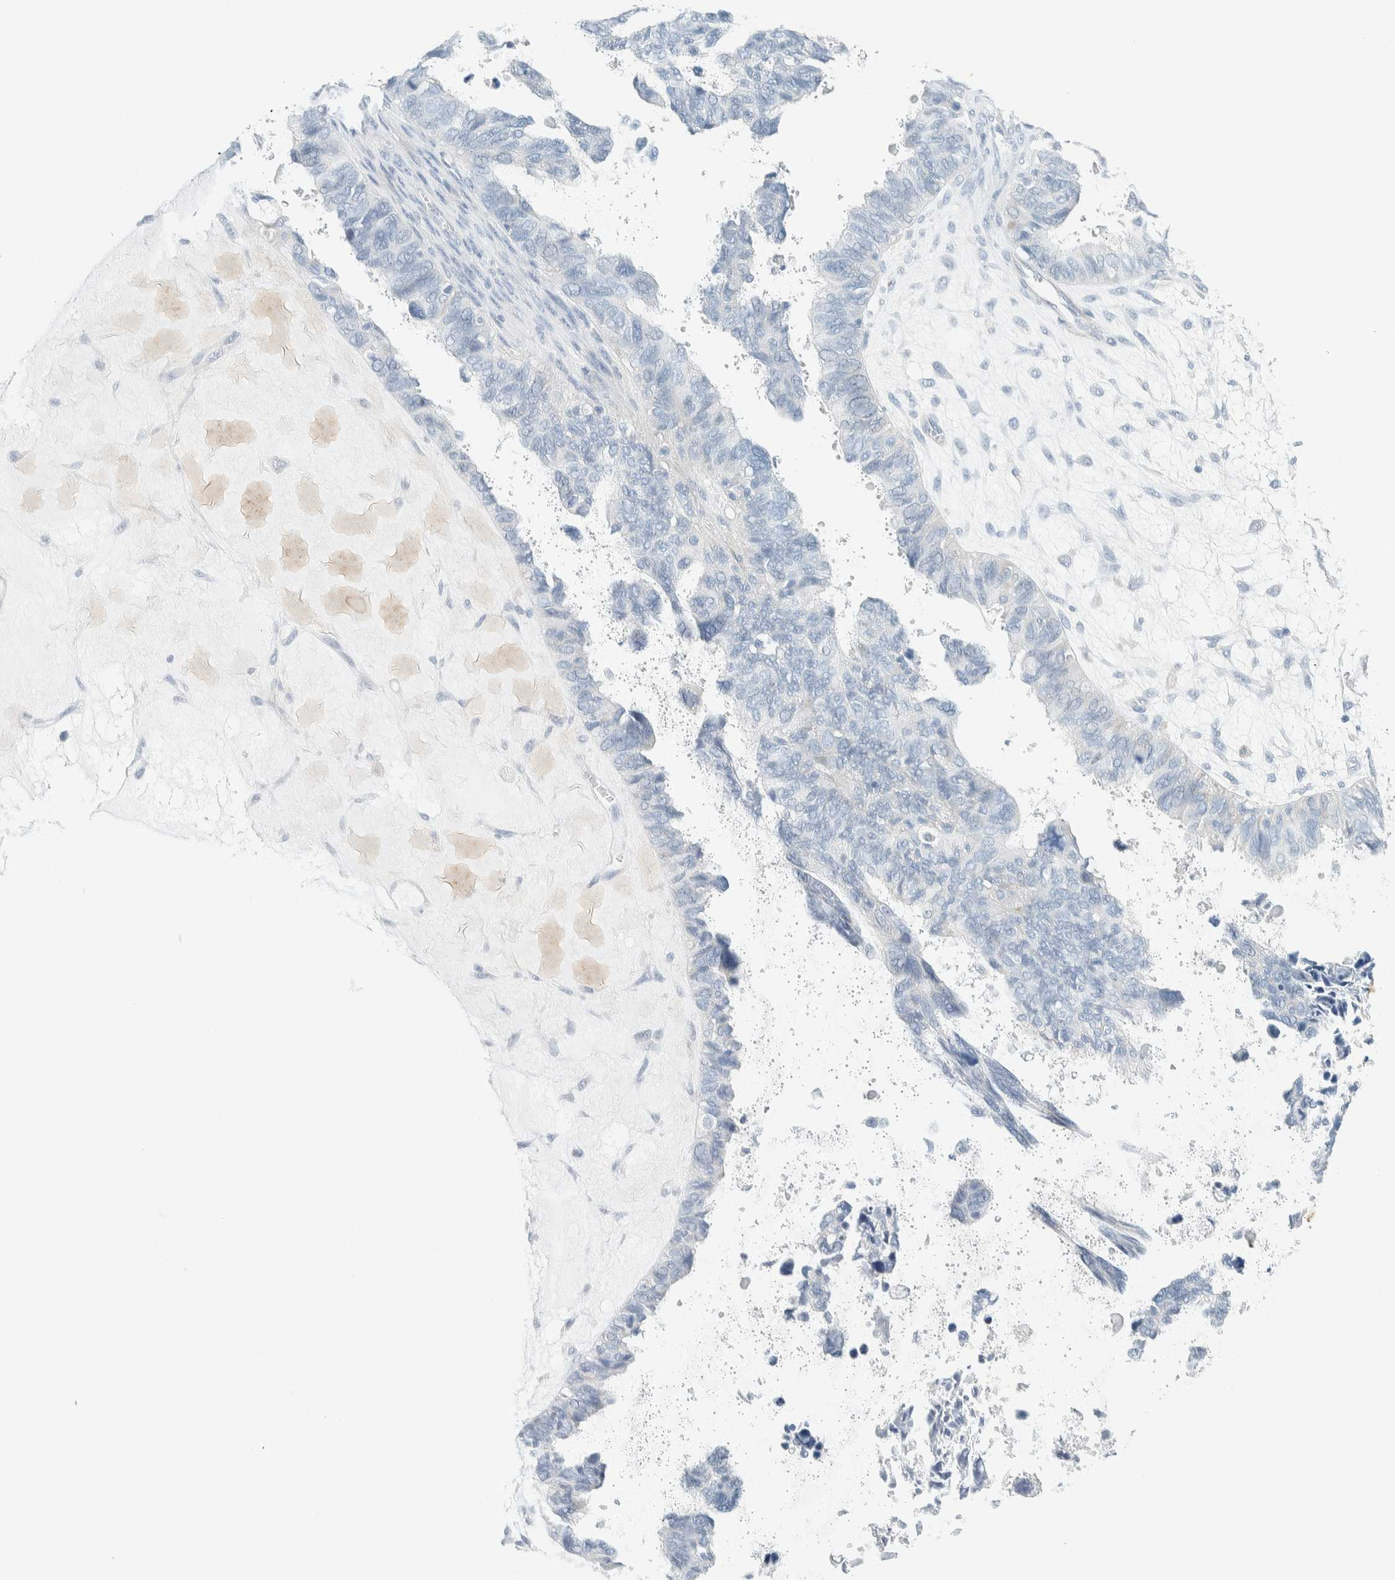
{"staining": {"intensity": "negative", "quantity": "none", "location": "none"}, "tissue": "ovarian cancer", "cell_type": "Tumor cells", "image_type": "cancer", "snomed": [{"axis": "morphology", "description": "Cystadenocarcinoma, serous, NOS"}, {"axis": "topography", "description": "Ovary"}], "caption": "An immunohistochemistry histopathology image of ovarian serous cystadenocarcinoma is shown. There is no staining in tumor cells of ovarian serous cystadenocarcinoma.", "gene": "ARHGAP27", "patient": {"sex": "female", "age": 79}}